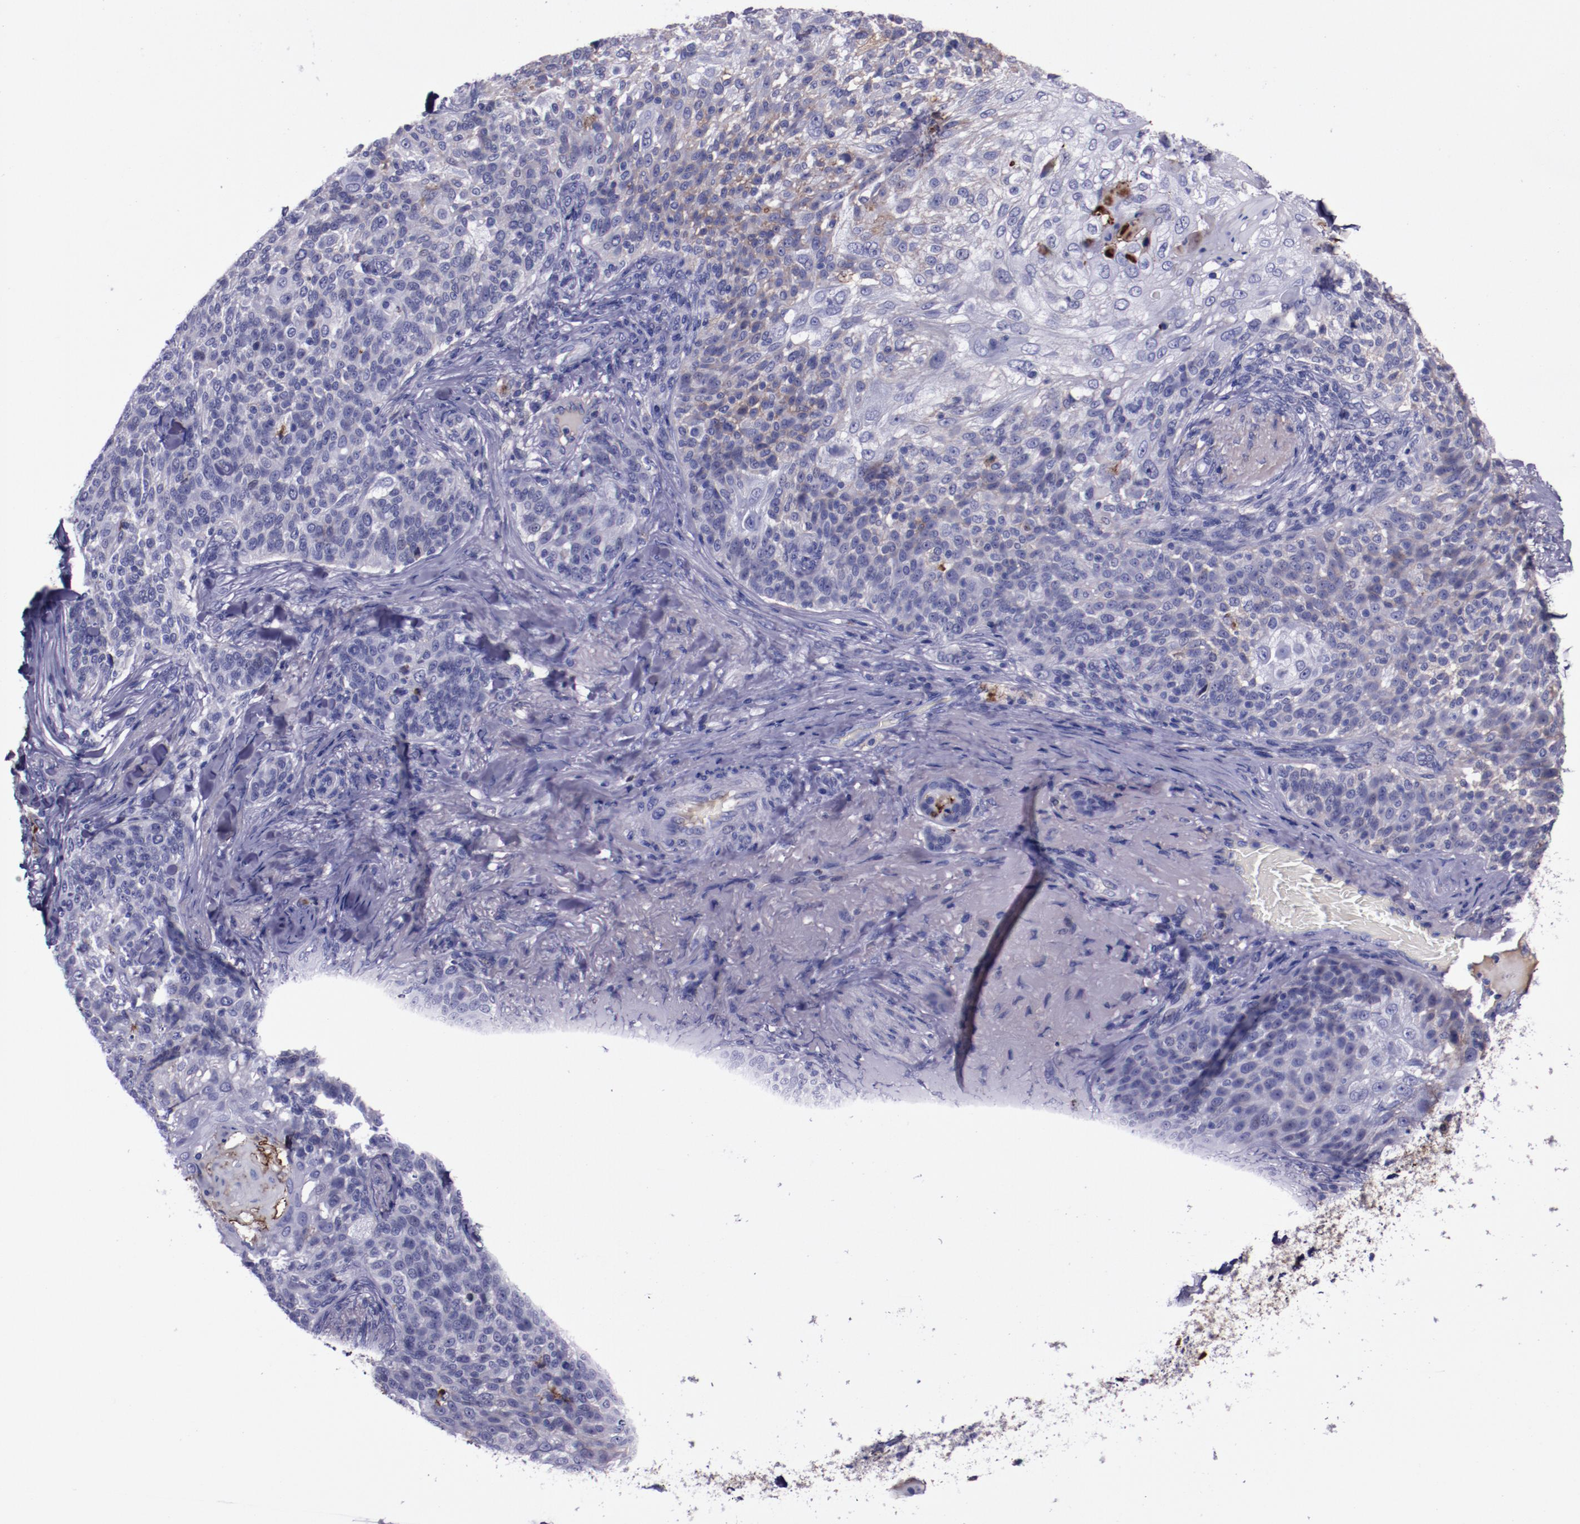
{"staining": {"intensity": "weak", "quantity": "<25%", "location": "cytoplasmic/membranous"}, "tissue": "skin cancer", "cell_type": "Tumor cells", "image_type": "cancer", "snomed": [{"axis": "morphology", "description": "Normal tissue, NOS"}, {"axis": "morphology", "description": "Squamous cell carcinoma, NOS"}, {"axis": "topography", "description": "Skin"}], "caption": "DAB (3,3'-diaminobenzidine) immunohistochemical staining of human skin squamous cell carcinoma exhibits no significant positivity in tumor cells.", "gene": "APOH", "patient": {"sex": "female", "age": 83}}